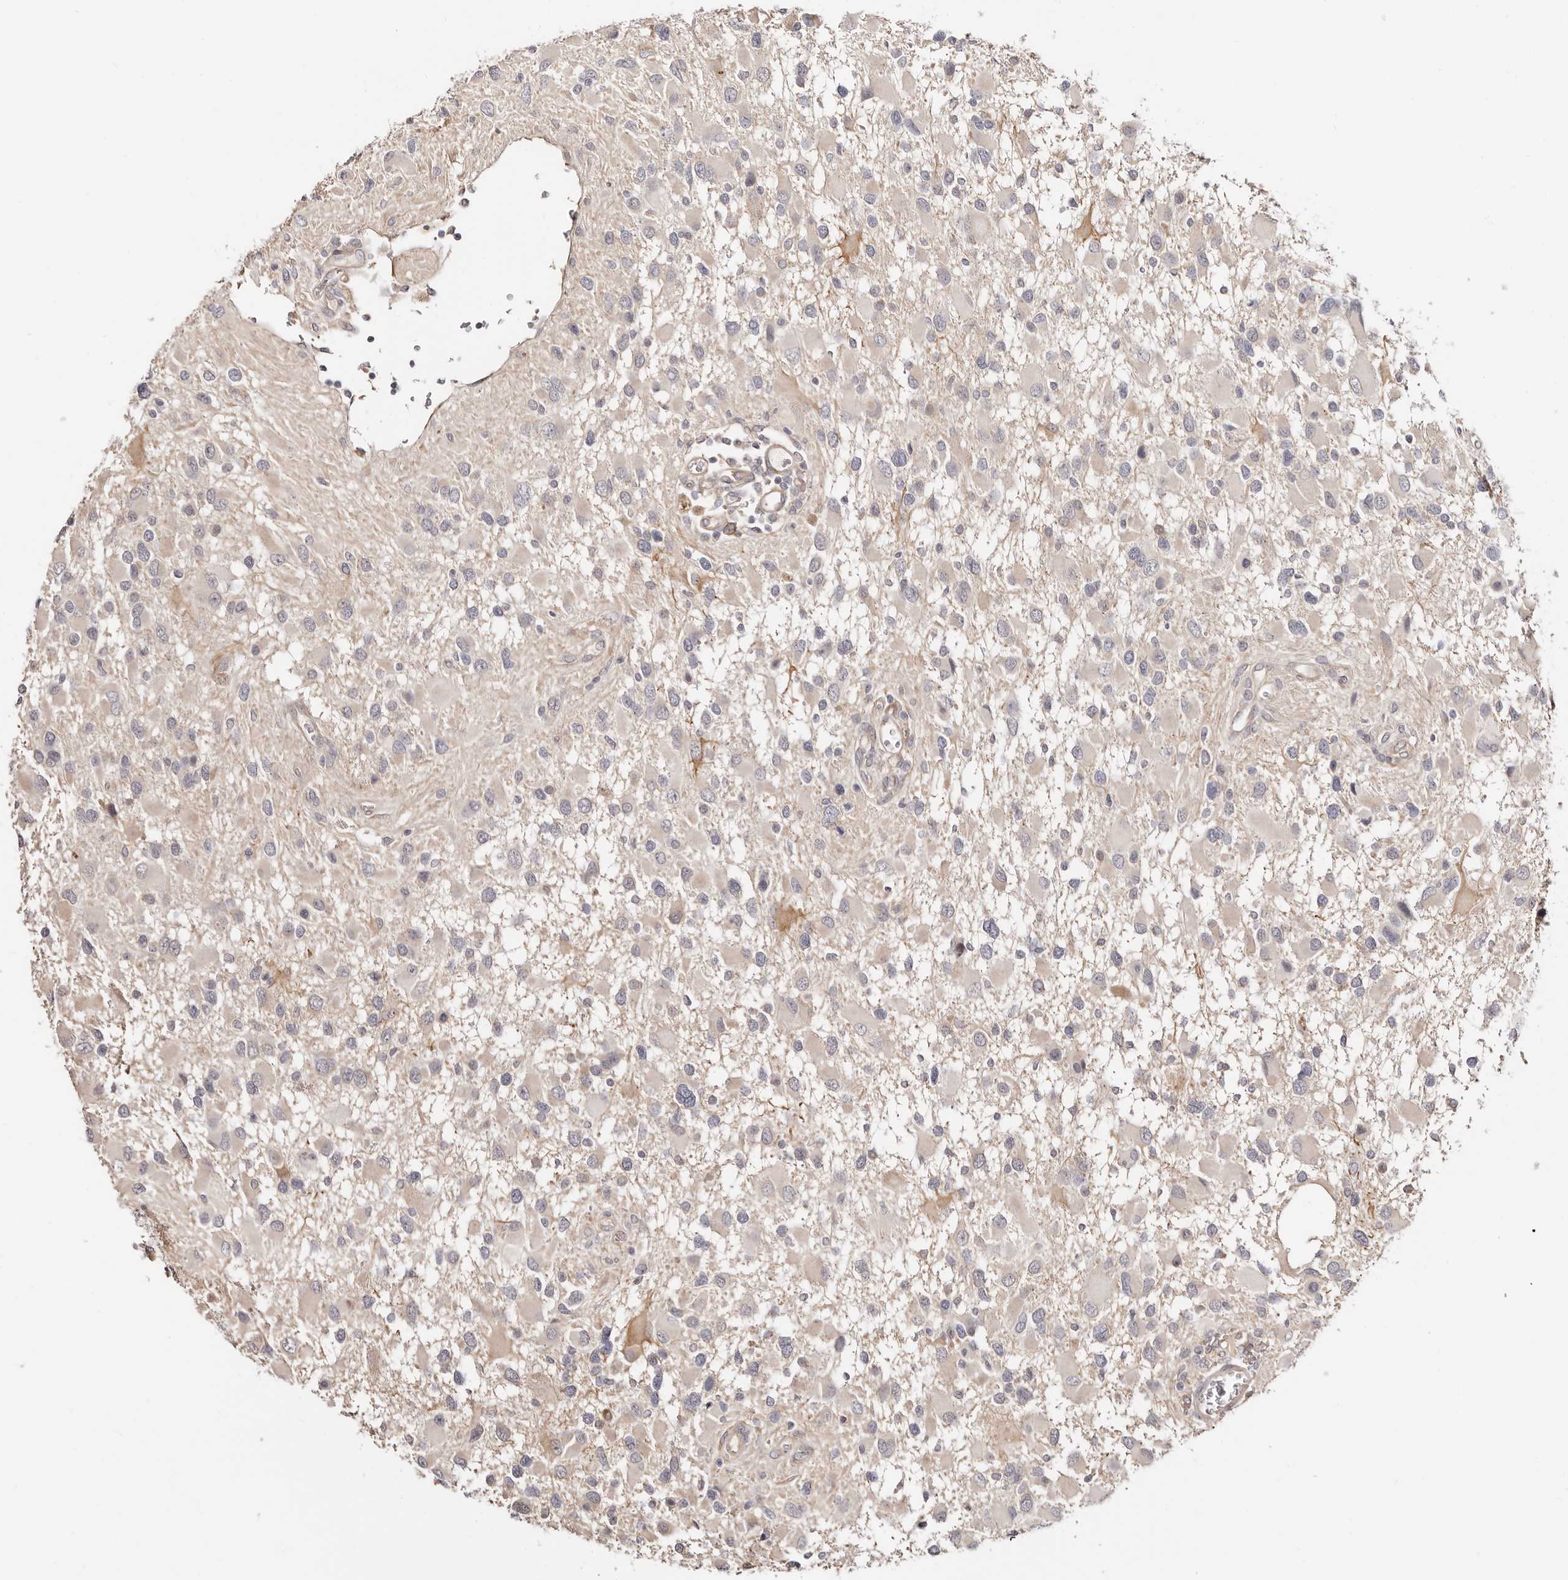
{"staining": {"intensity": "weak", "quantity": "<25%", "location": "cytoplasmic/membranous"}, "tissue": "glioma", "cell_type": "Tumor cells", "image_type": "cancer", "snomed": [{"axis": "morphology", "description": "Glioma, malignant, High grade"}, {"axis": "topography", "description": "Brain"}], "caption": "The micrograph exhibits no staining of tumor cells in glioma.", "gene": "BCL2L15", "patient": {"sex": "male", "age": 53}}